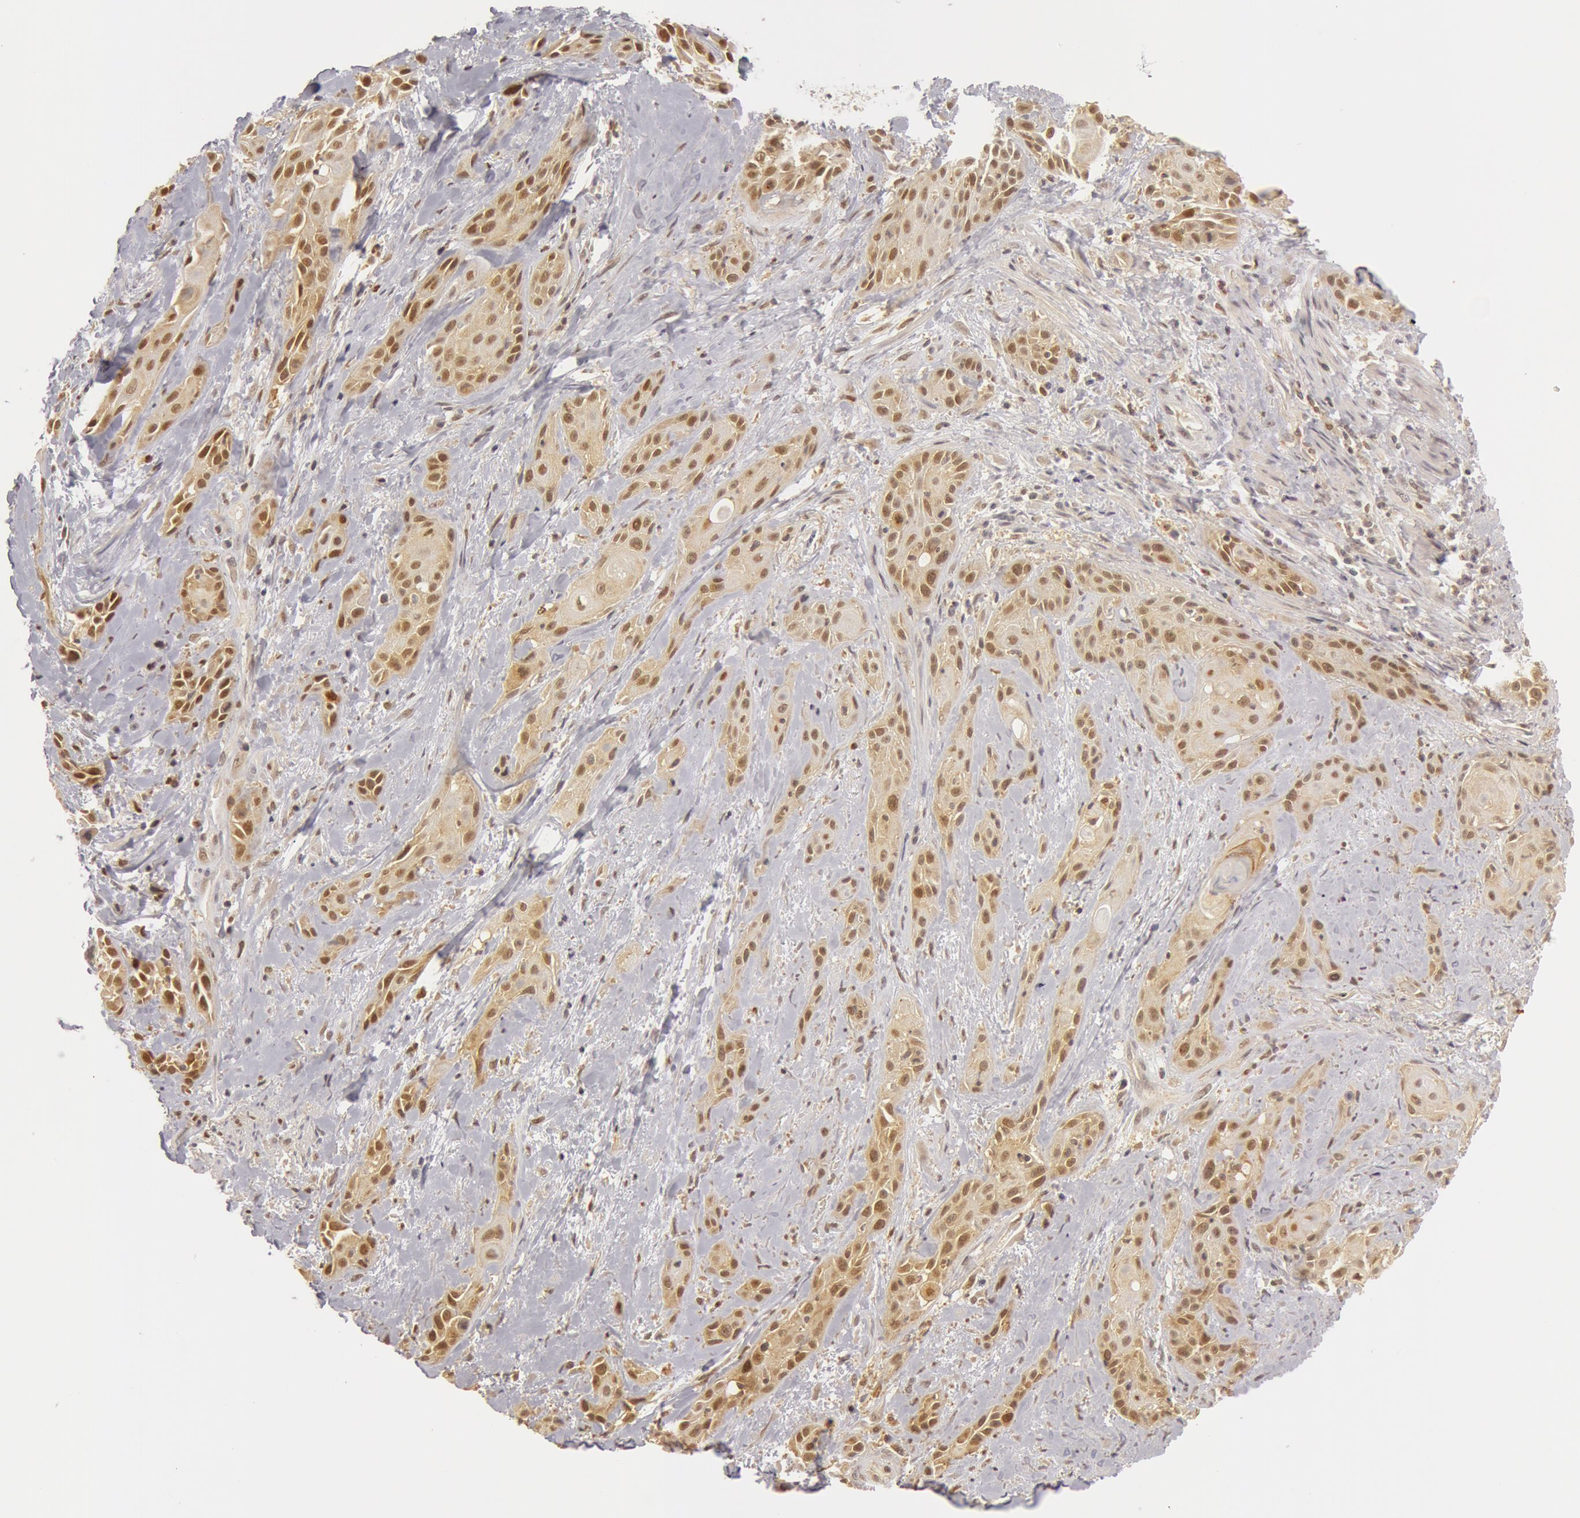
{"staining": {"intensity": "weak", "quantity": "25%-75%", "location": "nuclear"}, "tissue": "skin cancer", "cell_type": "Tumor cells", "image_type": "cancer", "snomed": [{"axis": "morphology", "description": "Squamous cell carcinoma, NOS"}, {"axis": "topography", "description": "Skin"}, {"axis": "topography", "description": "Anal"}], "caption": "A micrograph showing weak nuclear positivity in approximately 25%-75% of tumor cells in skin cancer, as visualized by brown immunohistochemical staining.", "gene": "OASL", "patient": {"sex": "male", "age": 64}}